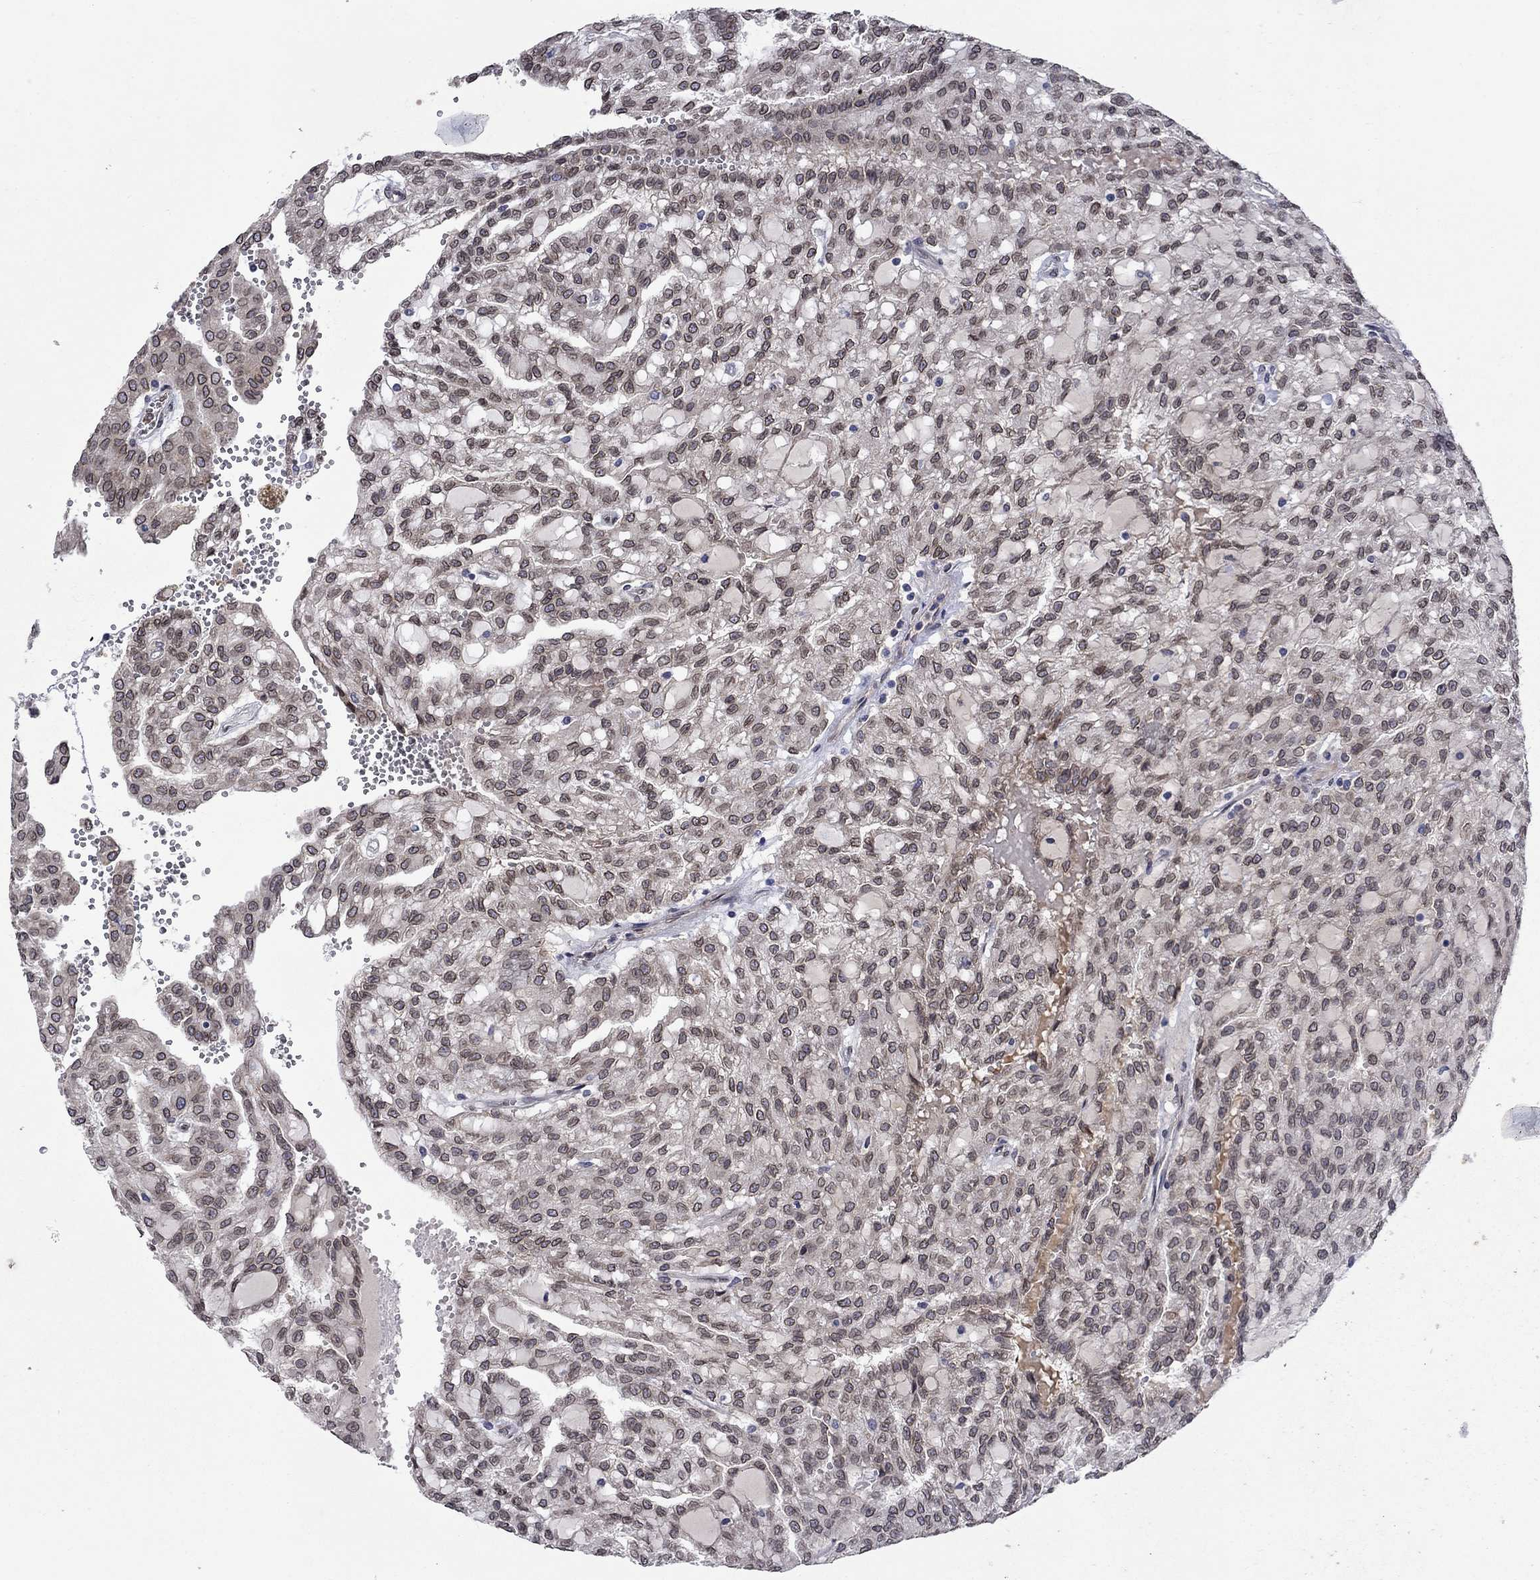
{"staining": {"intensity": "negative", "quantity": "none", "location": "none"}, "tissue": "renal cancer", "cell_type": "Tumor cells", "image_type": "cancer", "snomed": [{"axis": "morphology", "description": "Adenocarcinoma, NOS"}, {"axis": "topography", "description": "Kidney"}], "caption": "Tumor cells show no significant staining in renal adenocarcinoma.", "gene": "EMC9", "patient": {"sex": "male", "age": 63}}